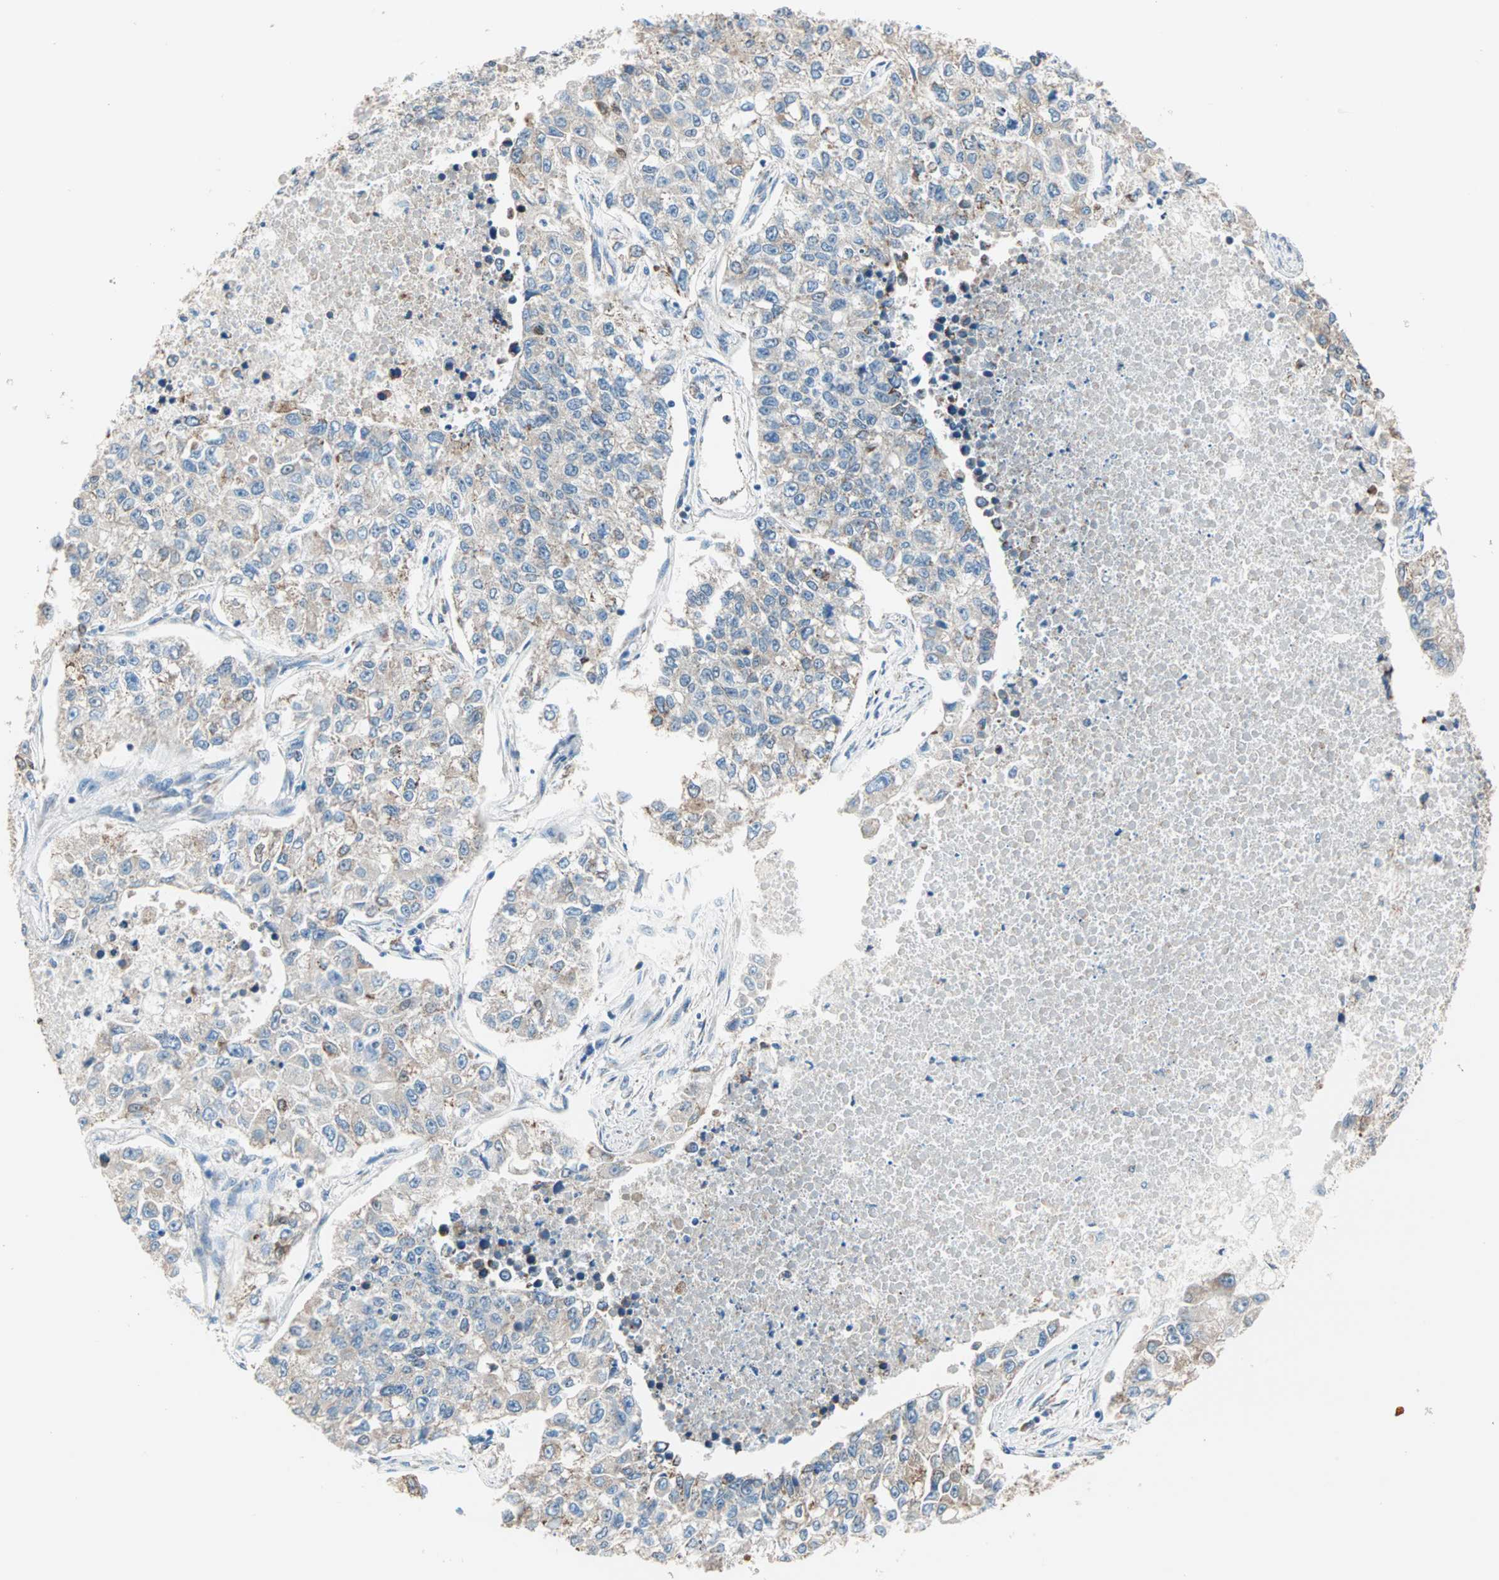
{"staining": {"intensity": "weak", "quantity": "25%-75%", "location": "cytoplasmic/membranous"}, "tissue": "lung cancer", "cell_type": "Tumor cells", "image_type": "cancer", "snomed": [{"axis": "morphology", "description": "Adenocarcinoma, NOS"}, {"axis": "topography", "description": "Lung"}], "caption": "IHC (DAB) staining of human lung adenocarcinoma exhibits weak cytoplasmic/membranous protein expression in approximately 25%-75% of tumor cells.", "gene": "TST", "patient": {"sex": "male", "age": 49}}